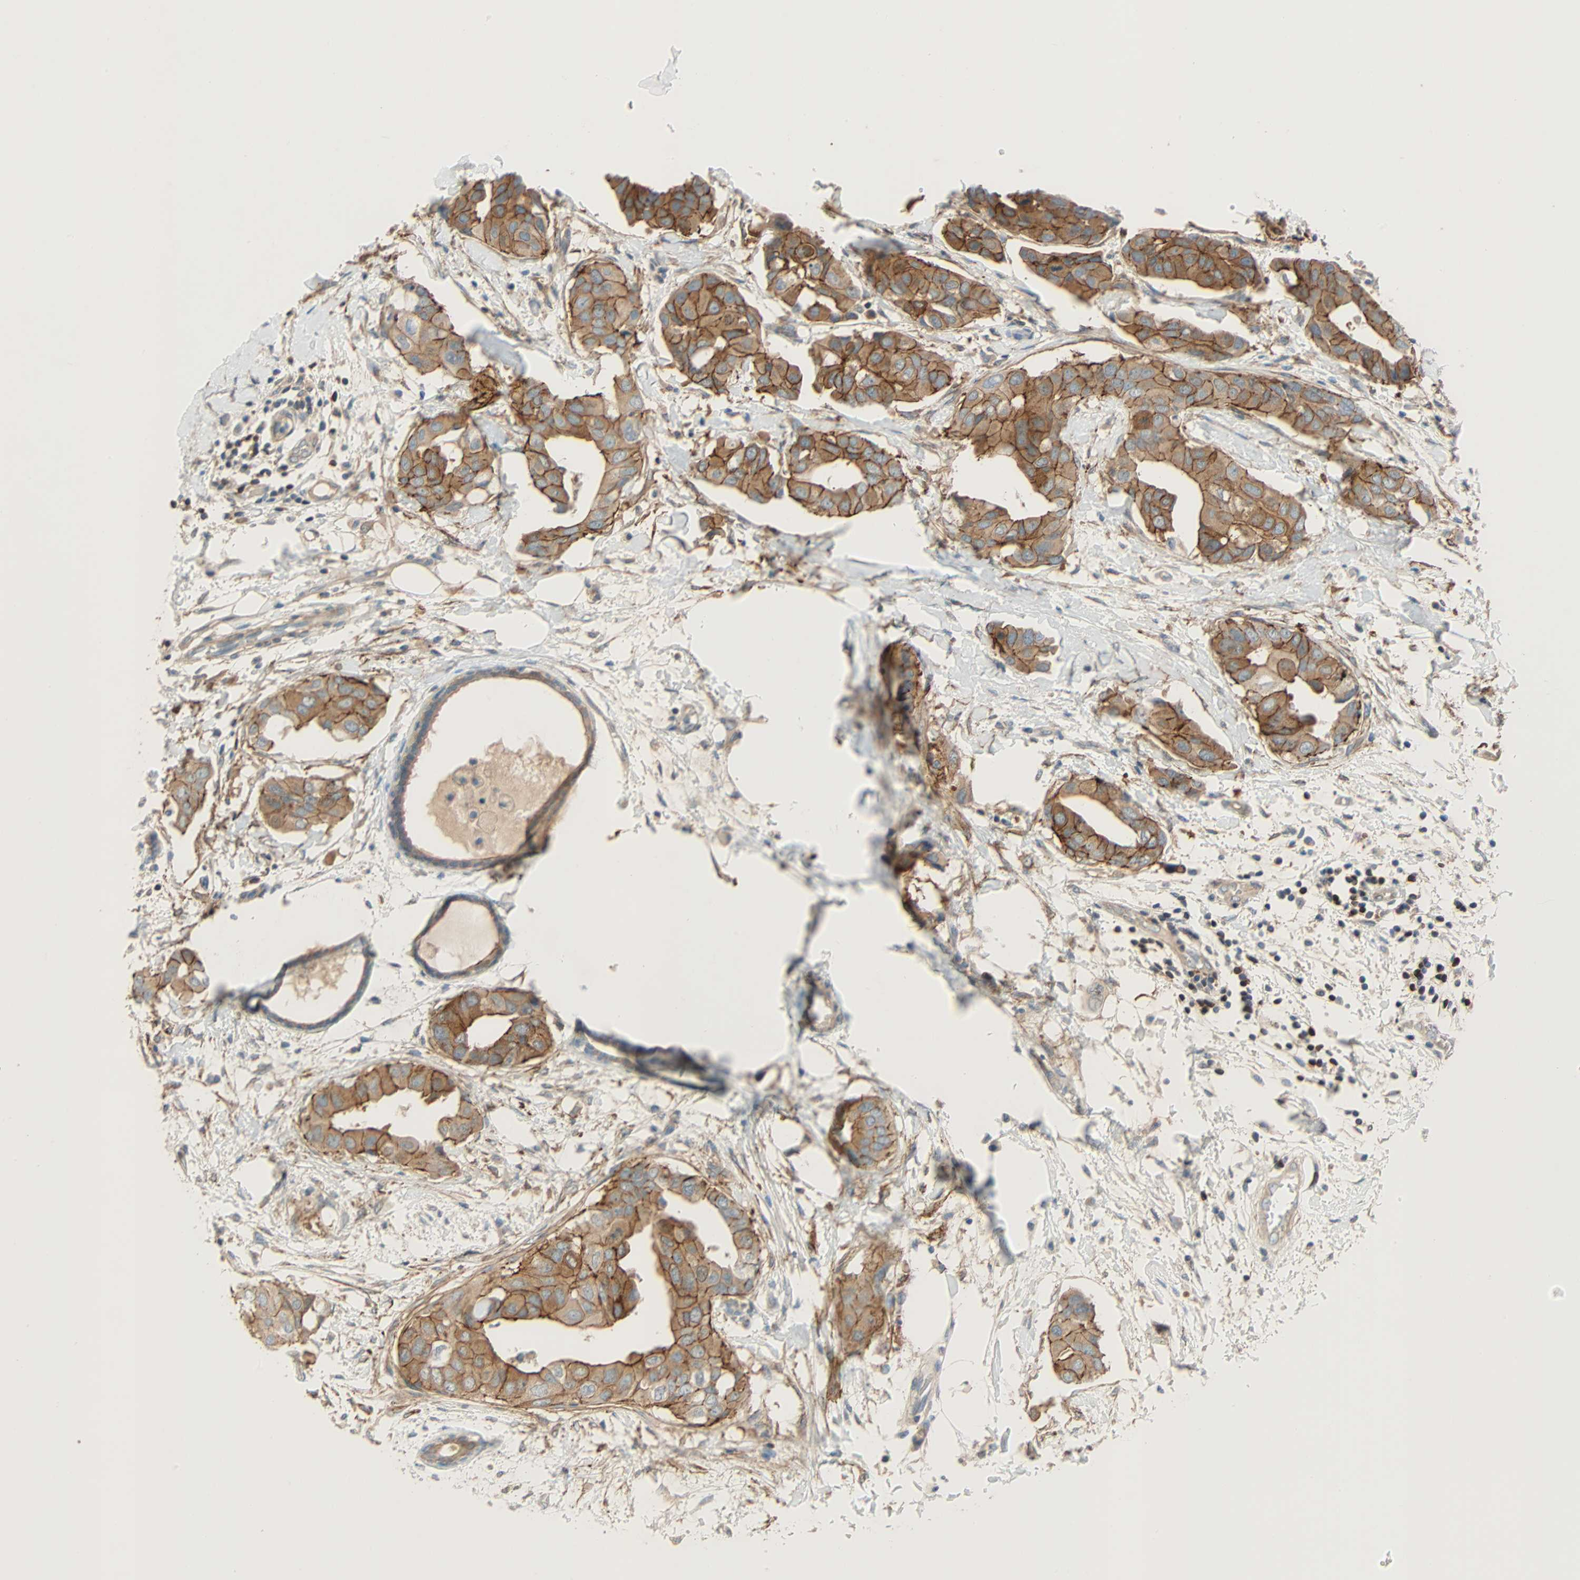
{"staining": {"intensity": "strong", "quantity": ">75%", "location": "cytoplasmic/membranous"}, "tissue": "breast cancer", "cell_type": "Tumor cells", "image_type": "cancer", "snomed": [{"axis": "morphology", "description": "Duct carcinoma"}, {"axis": "topography", "description": "Breast"}], "caption": "DAB (3,3'-diaminobenzidine) immunohistochemical staining of human breast cancer shows strong cytoplasmic/membranous protein positivity in approximately >75% of tumor cells.", "gene": "TNFRSF12A", "patient": {"sex": "female", "age": 40}}